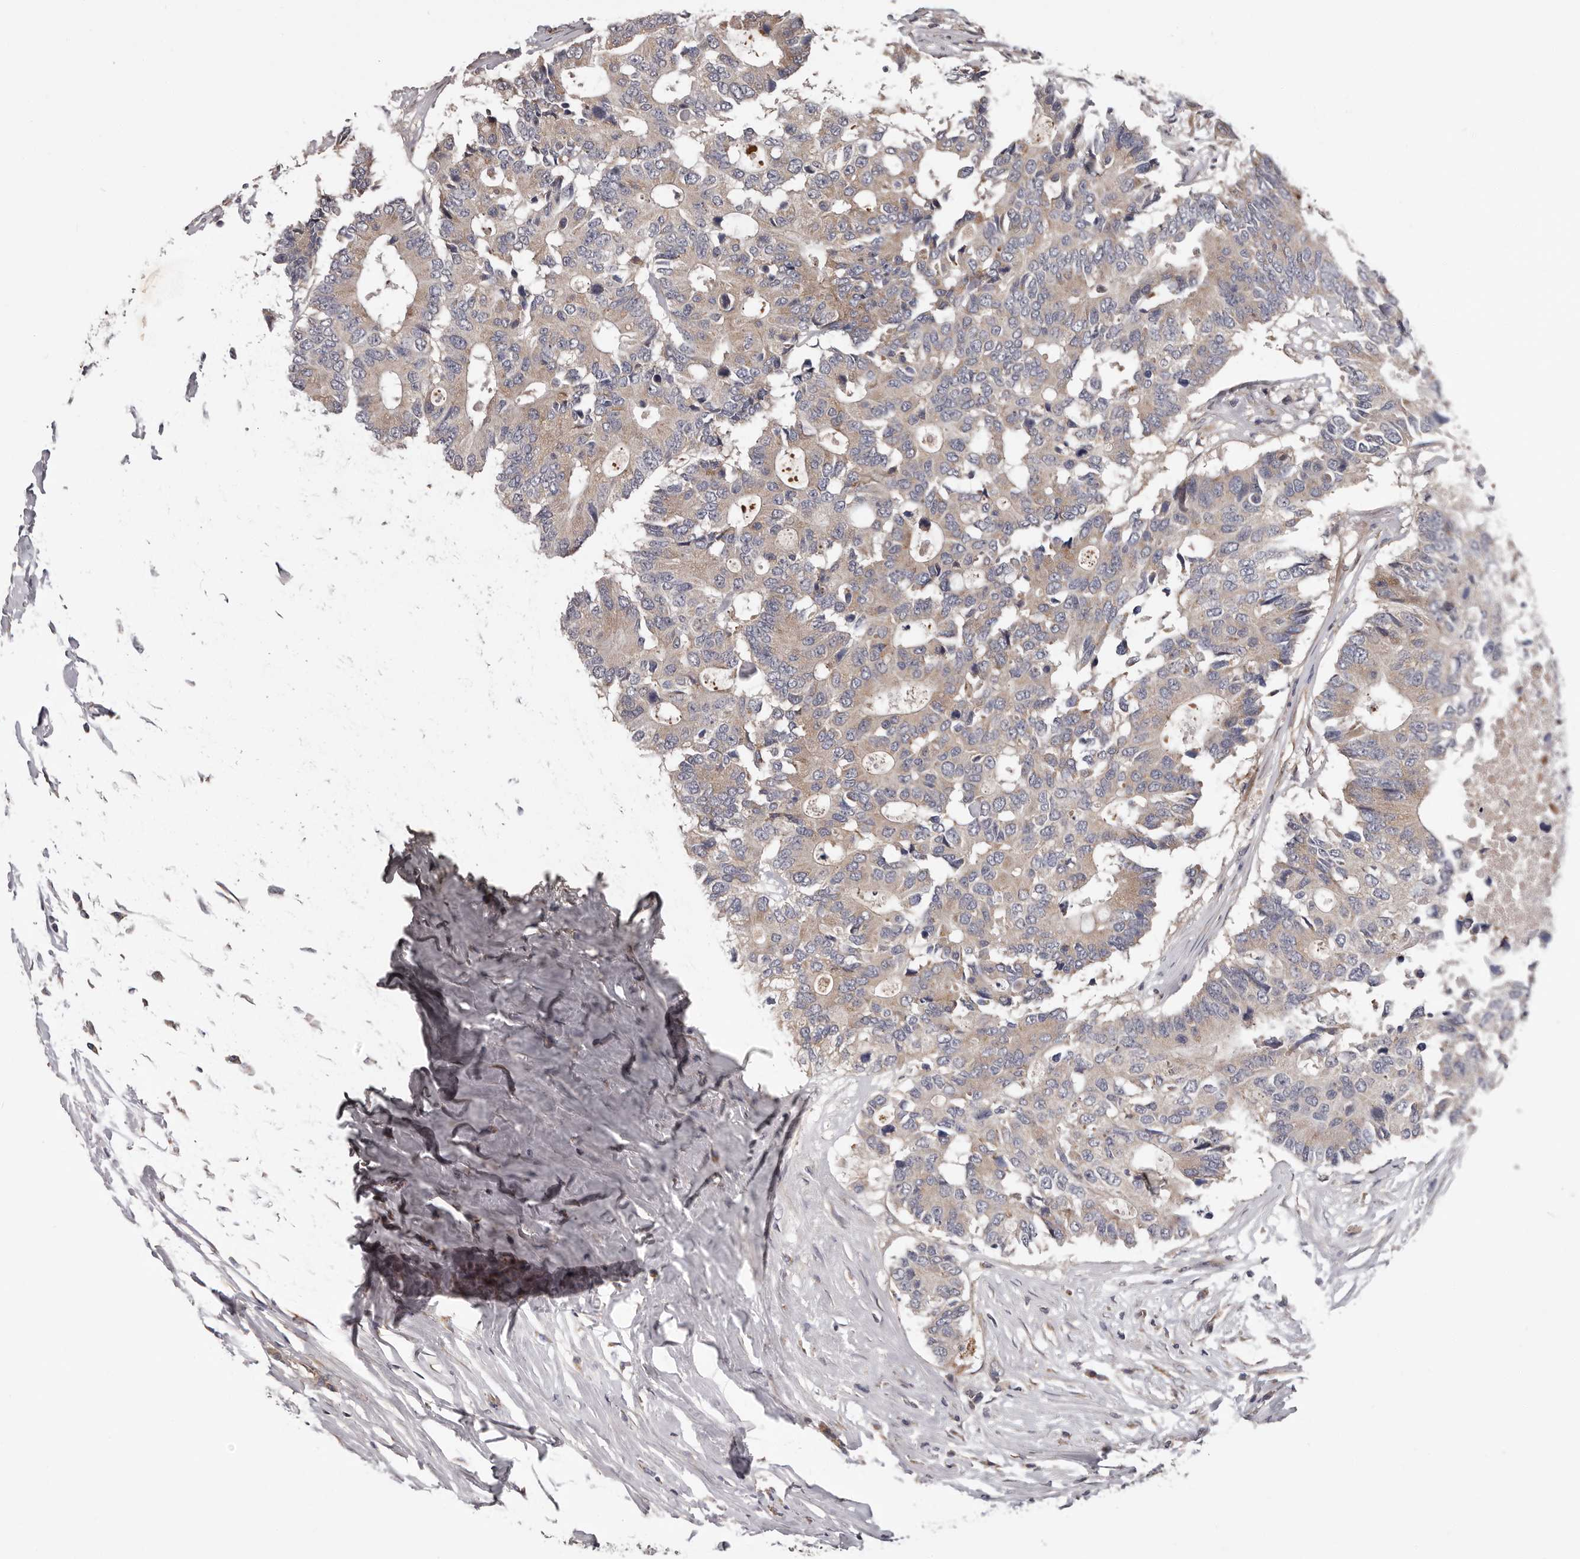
{"staining": {"intensity": "weak", "quantity": ">75%", "location": "cytoplasmic/membranous"}, "tissue": "colorectal cancer", "cell_type": "Tumor cells", "image_type": "cancer", "snomed": [{"axis": "morphology", "description": "Adenocarcinoma, NOS"}, {"axis": "topography", "description": "Colon"}], "caption": "A brown stain highlights weak cytoplasmic/membranous expression of a protein in adenocarcinoma (colorectal) tumor cells.", "gene": "VPS37A", "patient": {"sex": "male", "age": 71}}